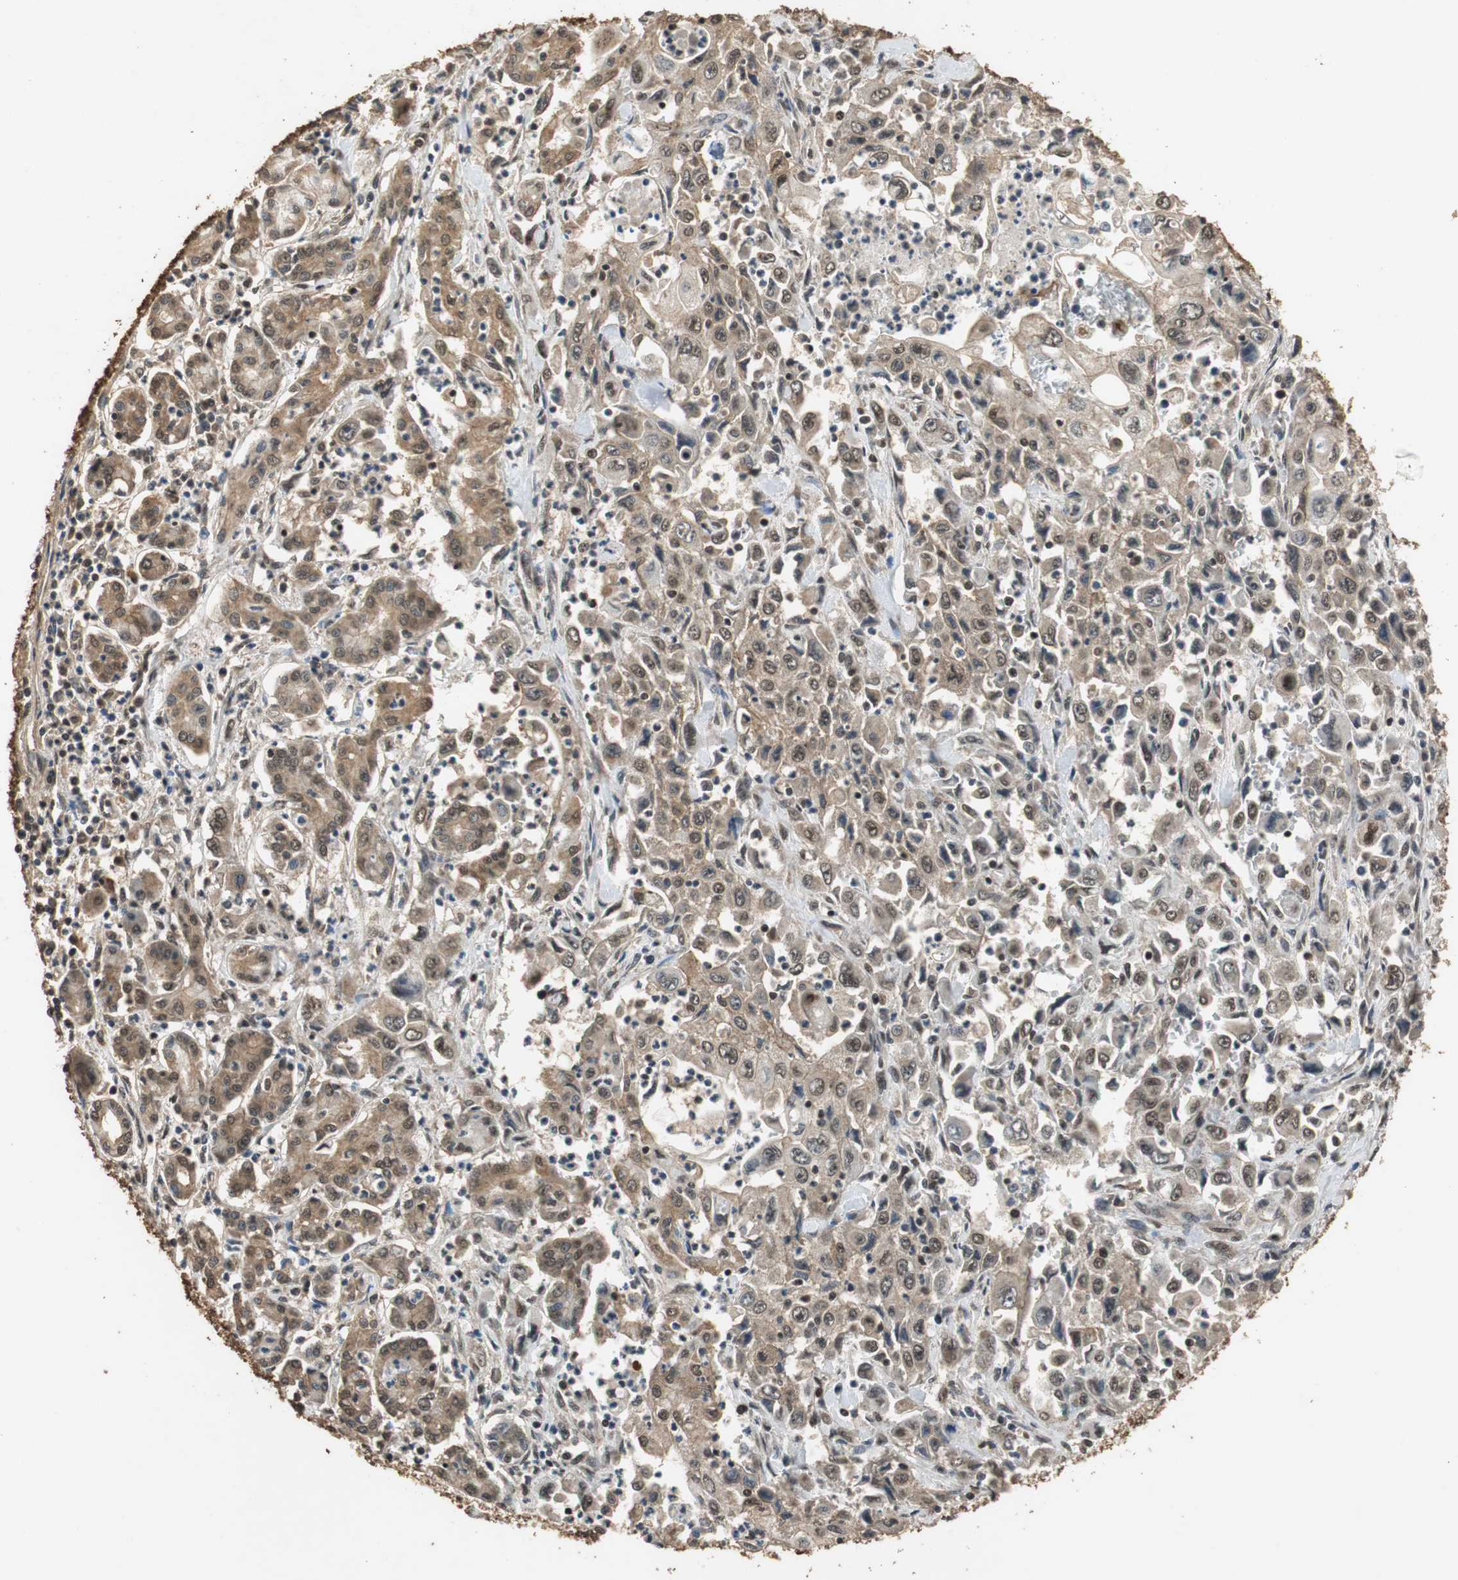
{"staining": {"intensity": "moderate", "quantity": ">75%", "location": "cytoplasmic/membranous,nuclear"}, "tissue": "pancreatic cancer", "cell_type": "Tumor cells", "image_type": "cancer", "snomed": [{"axis": "morphology", "description": "Adenocarcinoma, NOS"}, {"axis": "topography", "description": "Pancreas"}], "caption": "Immunohistochemistry (IHC) histopathology image of neoplastic tissue: pancreatic cancer (adenocarcinoma) stained using IHC exhibits medium levels of moderate protein expression localized specifically in the cytoplasmic/membranous and nuclear of tumor cells, appearing as a cytoplasmic/membranous and nuclear brown color.", "gene": "ZNF18", "patient": {"sex": "male", "age": 70}}